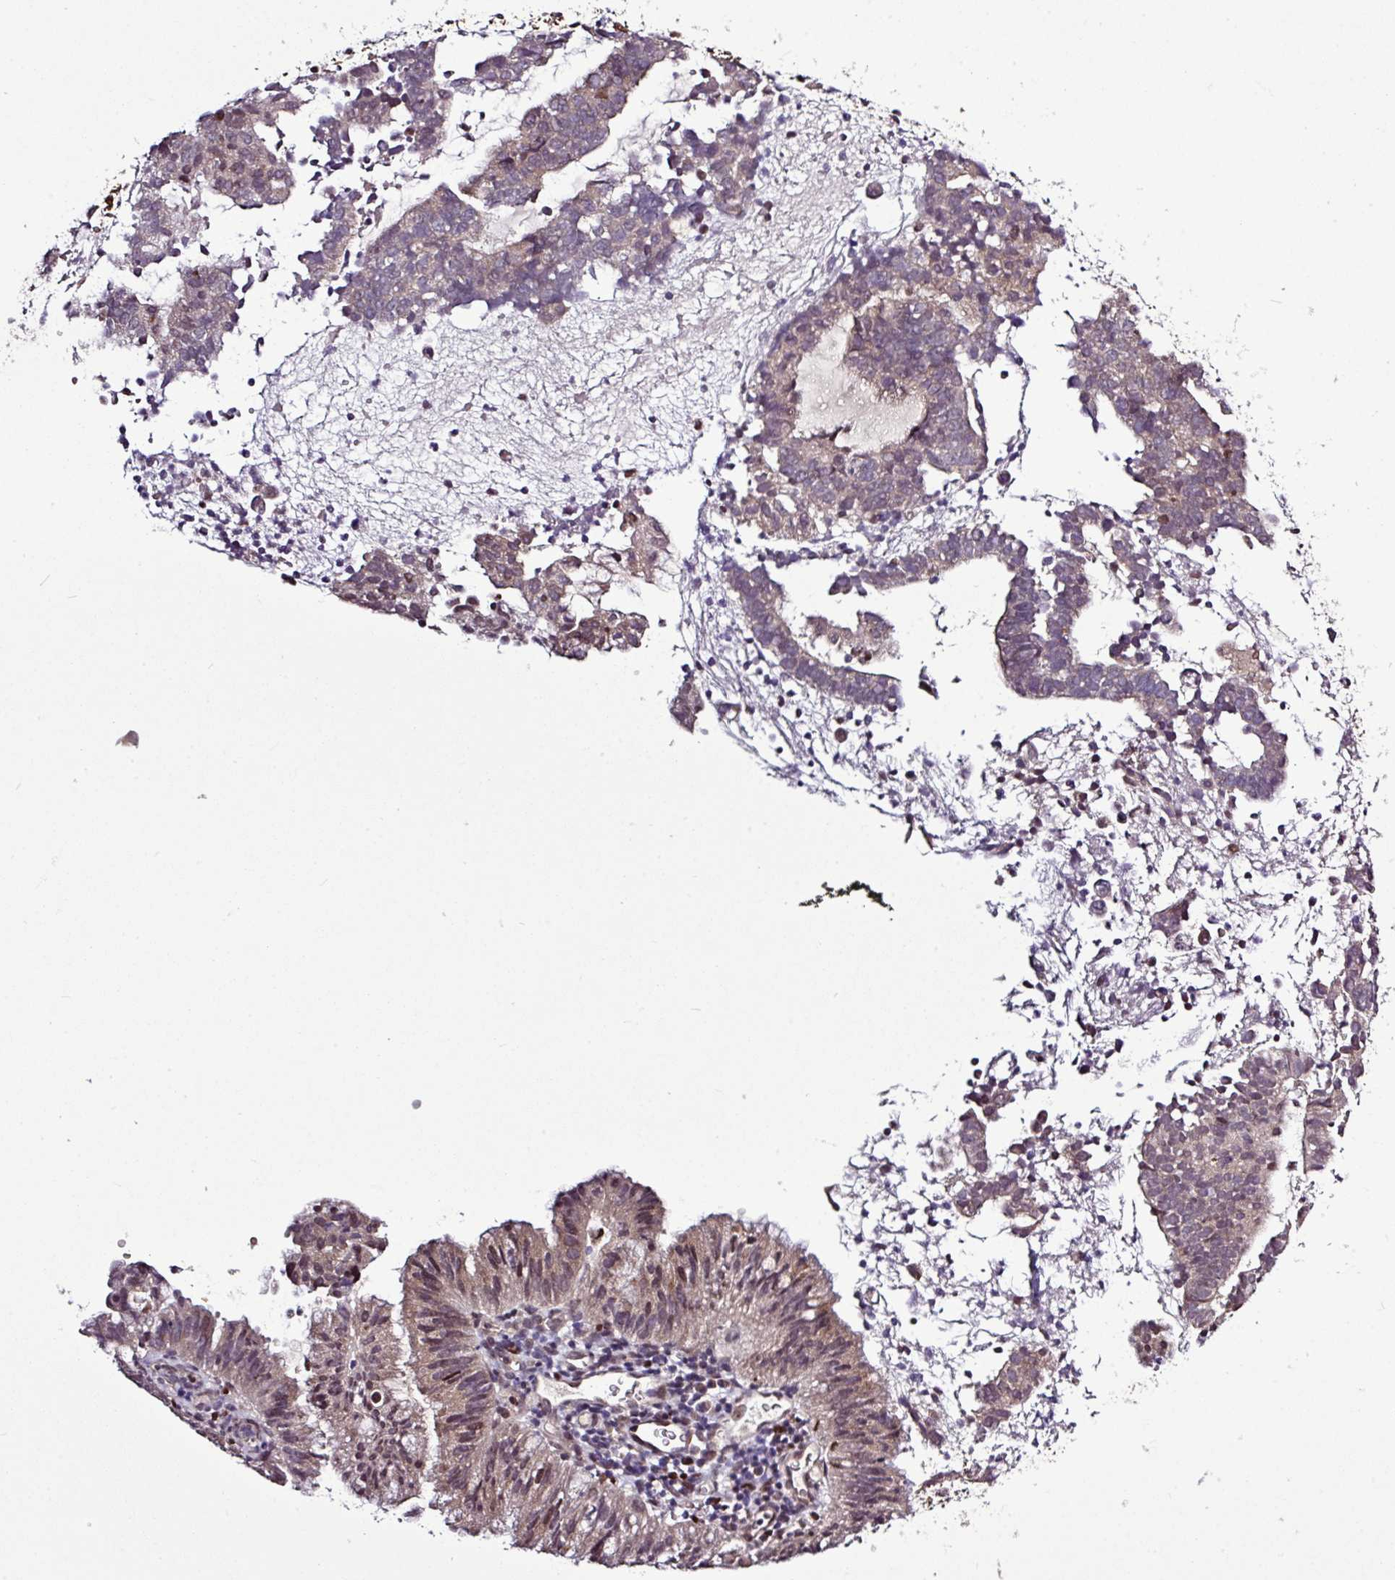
{"staining": {"intensity": "weak", "quantity": ">75%", "location": "cytoplasmic/membranous,nuclear"}, "tissue": "endometrial cancer", "cell_type": "Tumor cells", "image_type": "cancer", "snomed": [{"axis": "morphology", "description": "Adenocarcinoma, NOS"}, {"axis": "topography", "description": "Endometrium"}], "caption": "Protein expression analysis of endometrial adenocarcinoma demonstrates weak cytoplasmic/membranous and nuclear positivity in approximately >75% of tumor cells.", "gene": "SKIC2", "patient": {"sex": "female", "age": 76}}